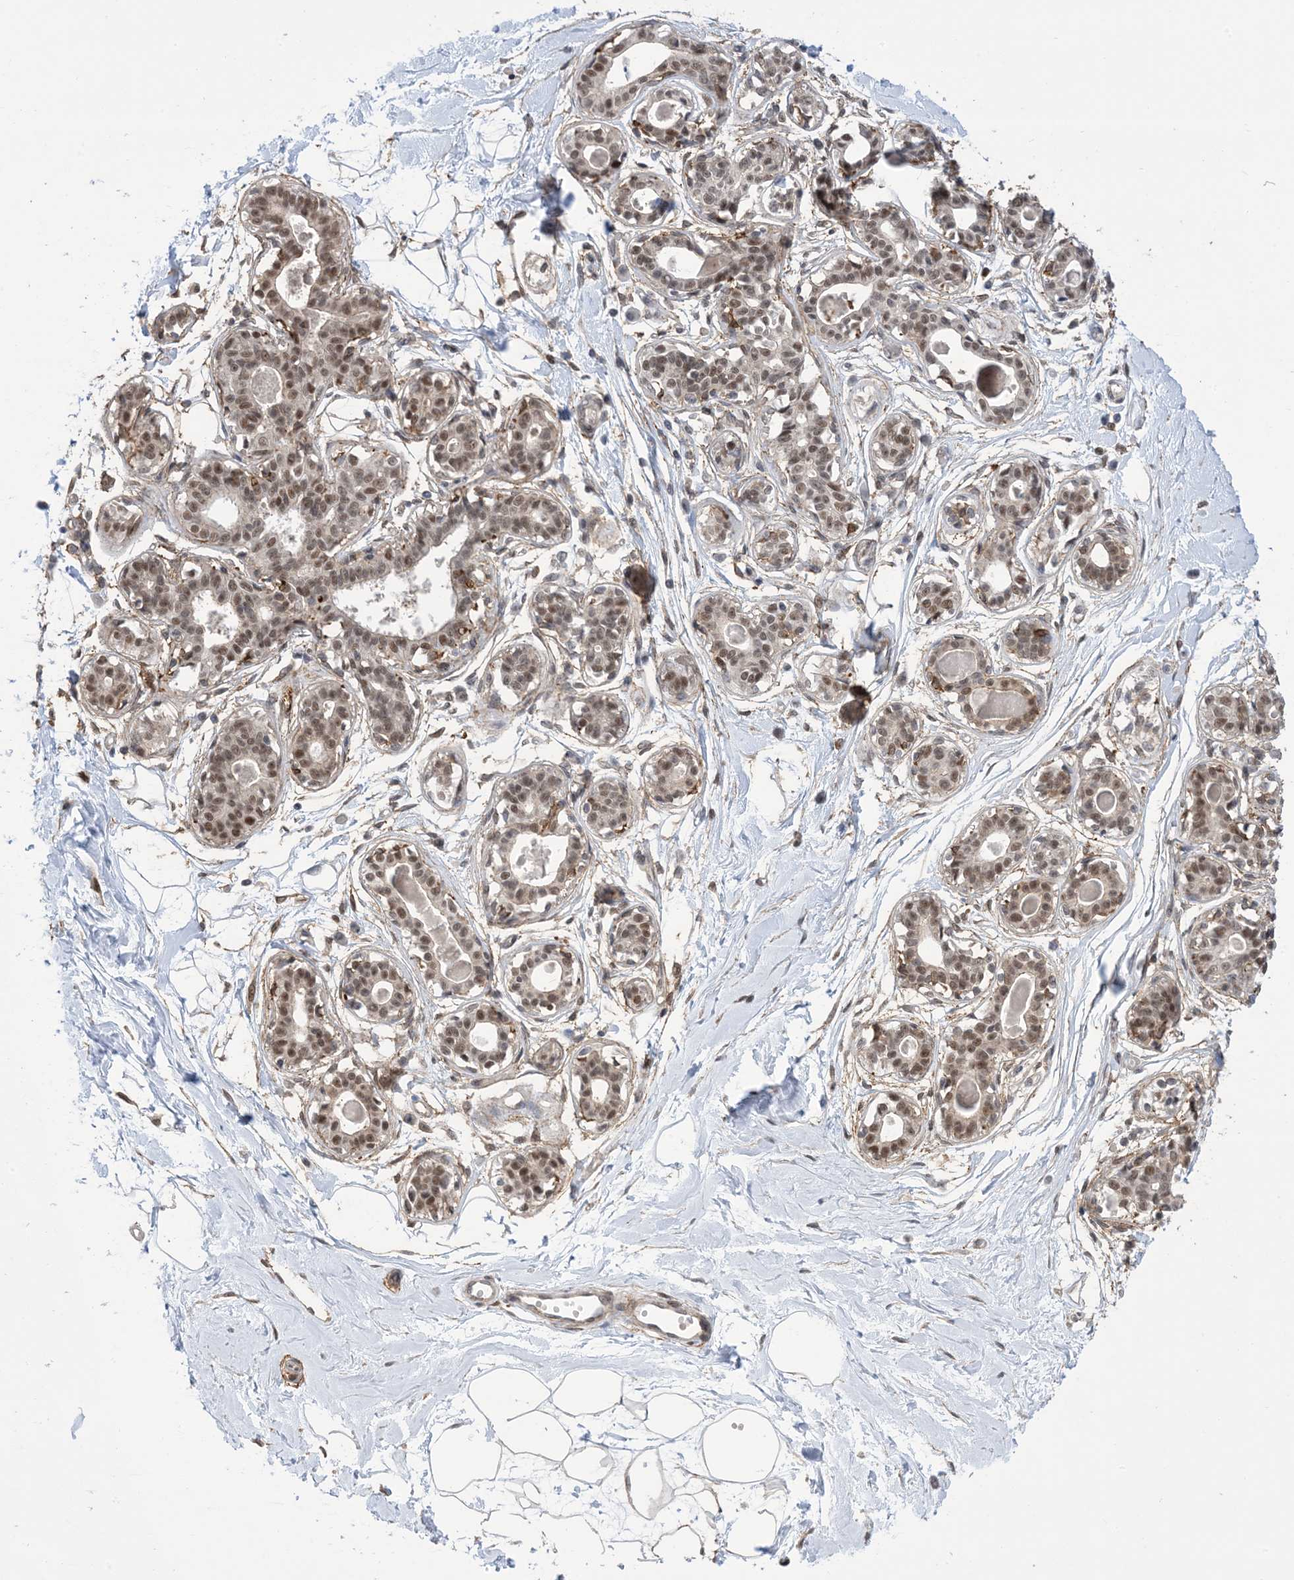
{"staining": {"intensity": "negative", "quantity": "none", "location": "none"}, "tissue": "breast", "cell_type": "Adipocytes", "image_type": "normal", "snomed": [{"axis": "morphology", "description": "Normal tissue, NOS"}, {"axis": "topography", "description": "Breast"}], "caption": "DAB (3,3'-diaminobenzidine) immunohistochemical staining of benign breast exhibits no significant expression in adipocytes. (DAB IHC visualized using brightfield microscopy, high magnification).", "gene": "ZNF8", "patient": {"sex": "female", "age": 45}}